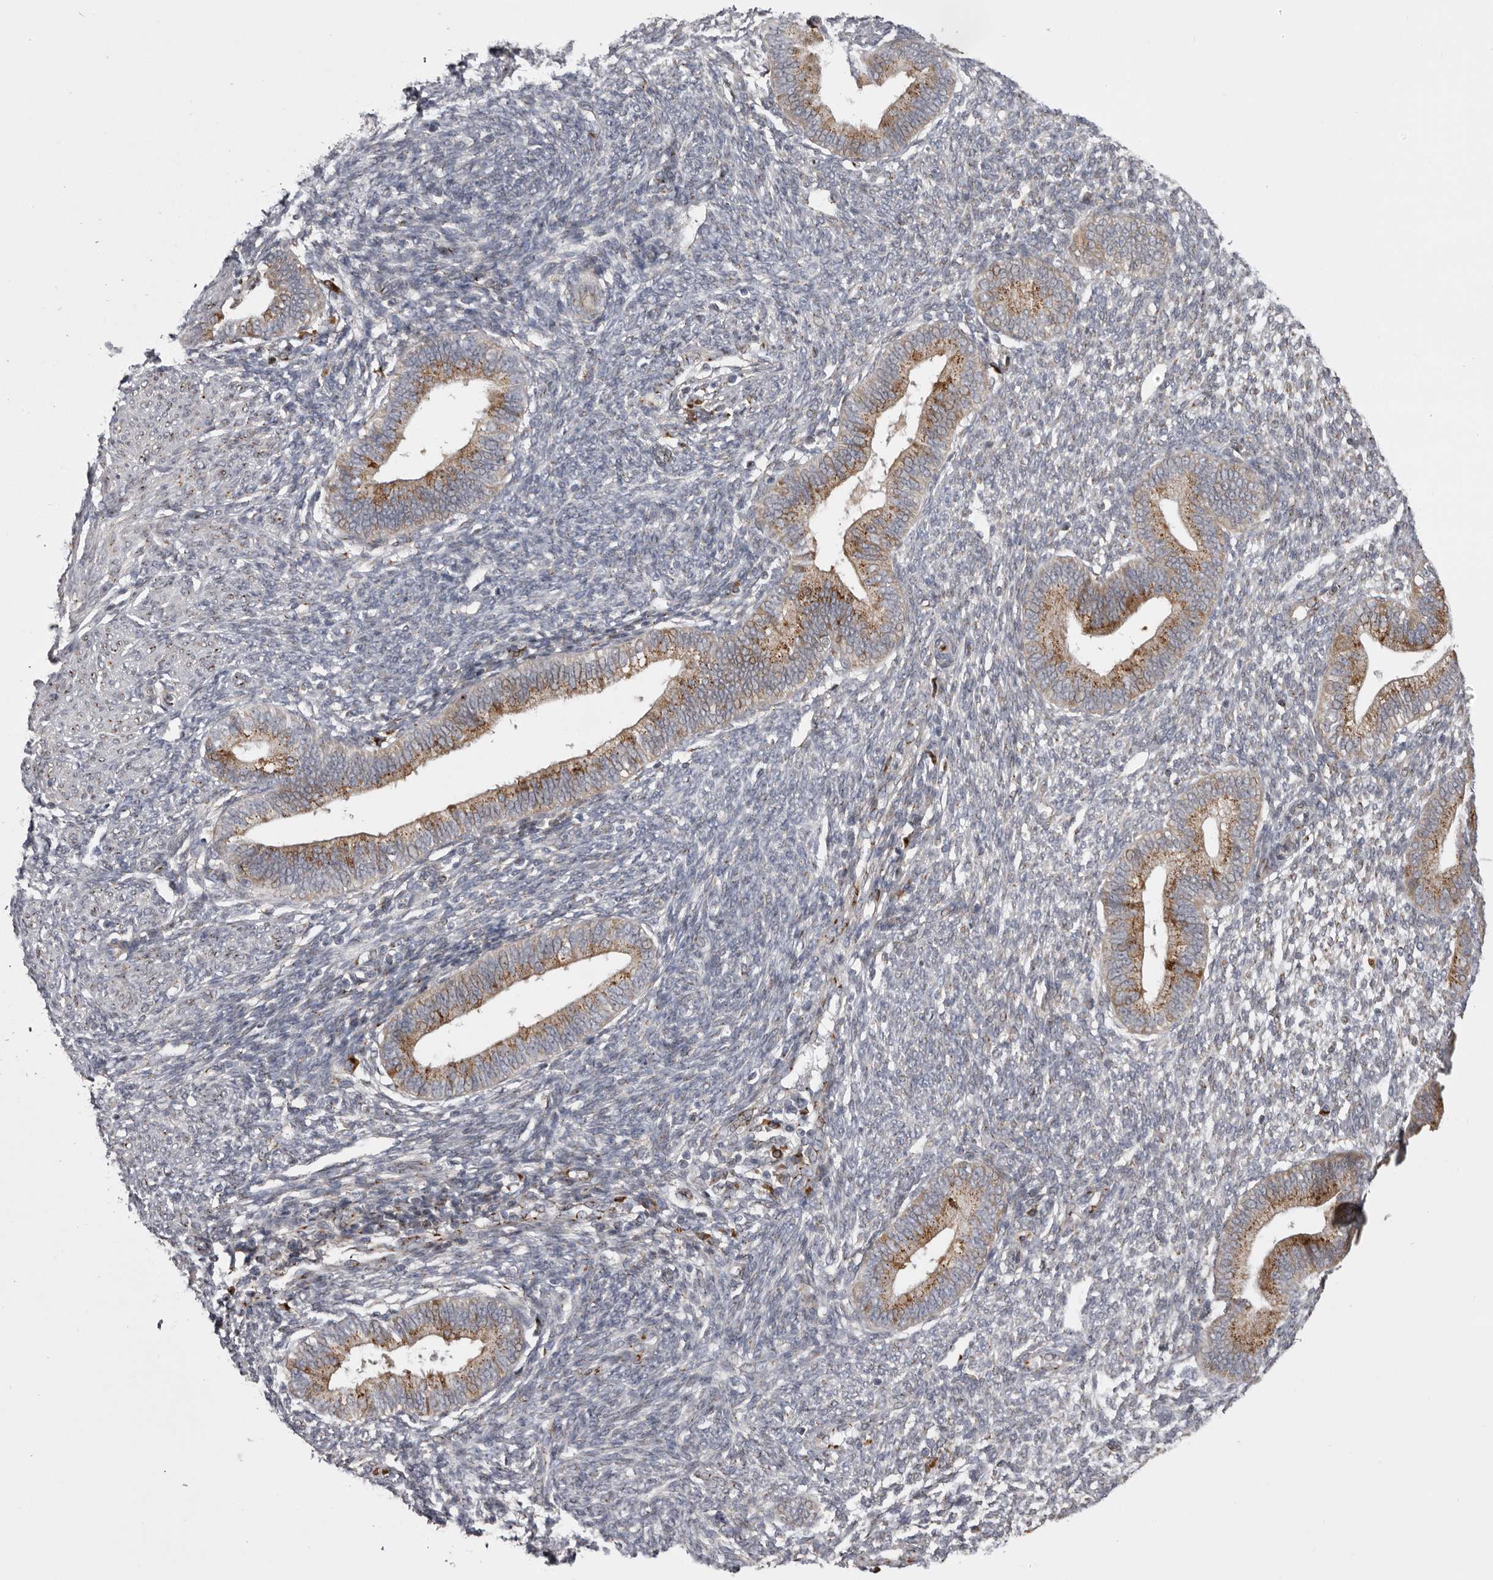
{"staining": {"intensity": "moderate", "quantity": "25%-75%", "location": "cytoplasmic/membranous"}, "tissue": "endometrium", "cell_type": "Cells in endometrial stroma", "image_type": "normal", "snomed": [{"axis": "morphology", "description": "Normal tissue, NOS"}, {"axis": "topography", "description": "Endometrium"}], "caption": "Immunohistochemical staining of normal human endometrium exhibits moderate cytoplasmic/membranous protein positivity in about 25%-75% of cells in endometrial stroma.", "gene": "WDR47", "patient": {"sex": "female", "age": 46}}